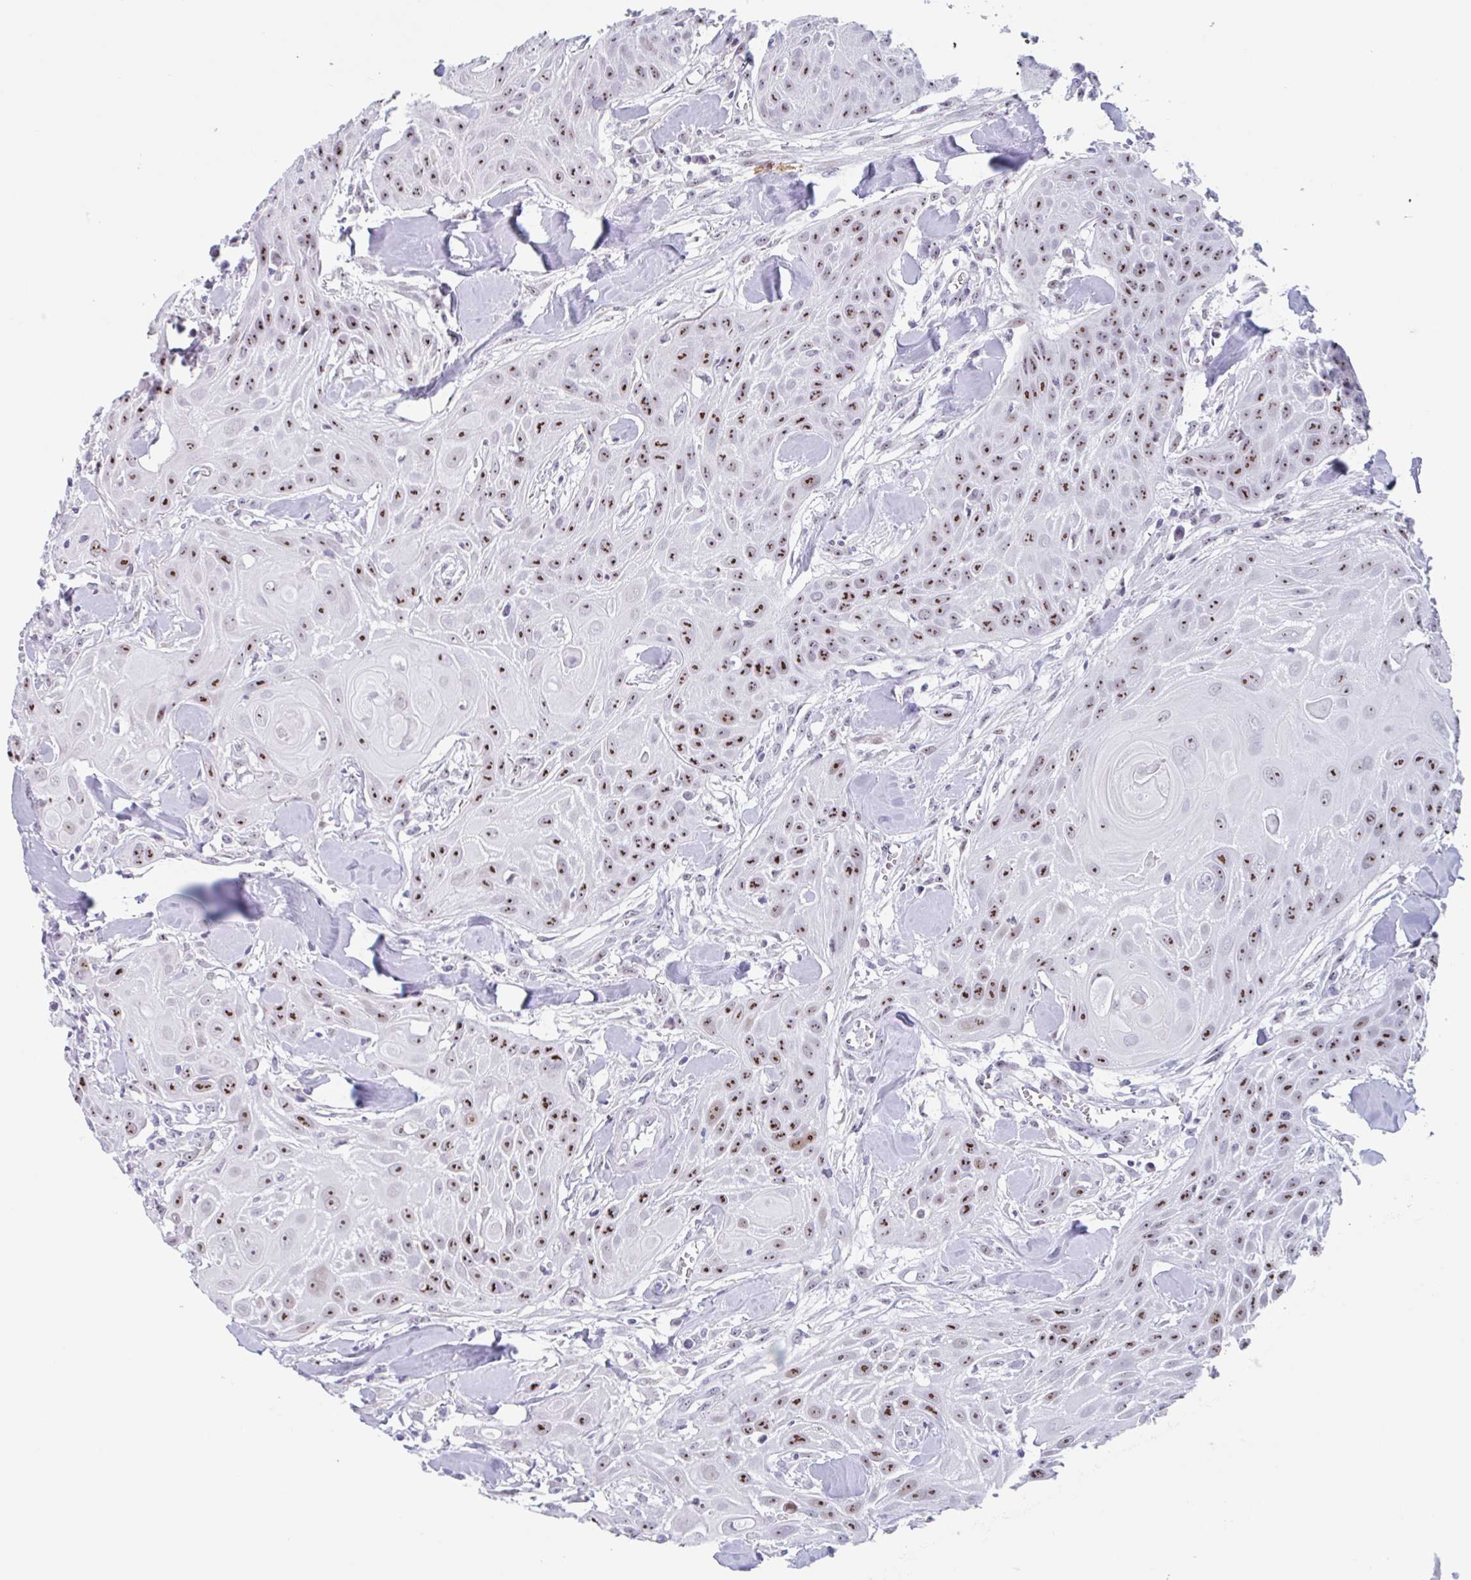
{"staining": {"intensity": "strong", "quantity": ">75%", "location": "nuclear"}, "tissue": "head and neck cancer", "cell_type": "Tumor cells", "image_type": "cancer", "snomed": [{"axis": "morphology", "description": "Squamous cell carcinoma, NOS"}, {"axis": "topography", "description": "Lymph node"}, {"axis": "topography", "description": "Salivary gland"}, {"axis": "topography", "description": "Head-Neck"}], "caption": "Immunohistochemical staining of human head and neck cancer displays high levels of strong nuclear protein staining in about >75% of tumor cells. The staining is performed using DAB brown chromogen to label protein expression. The nuclei are counter-stained blue using hematoxylin.", "gene": "LENG9", "patient": {"sex": "female", "age": 74}}